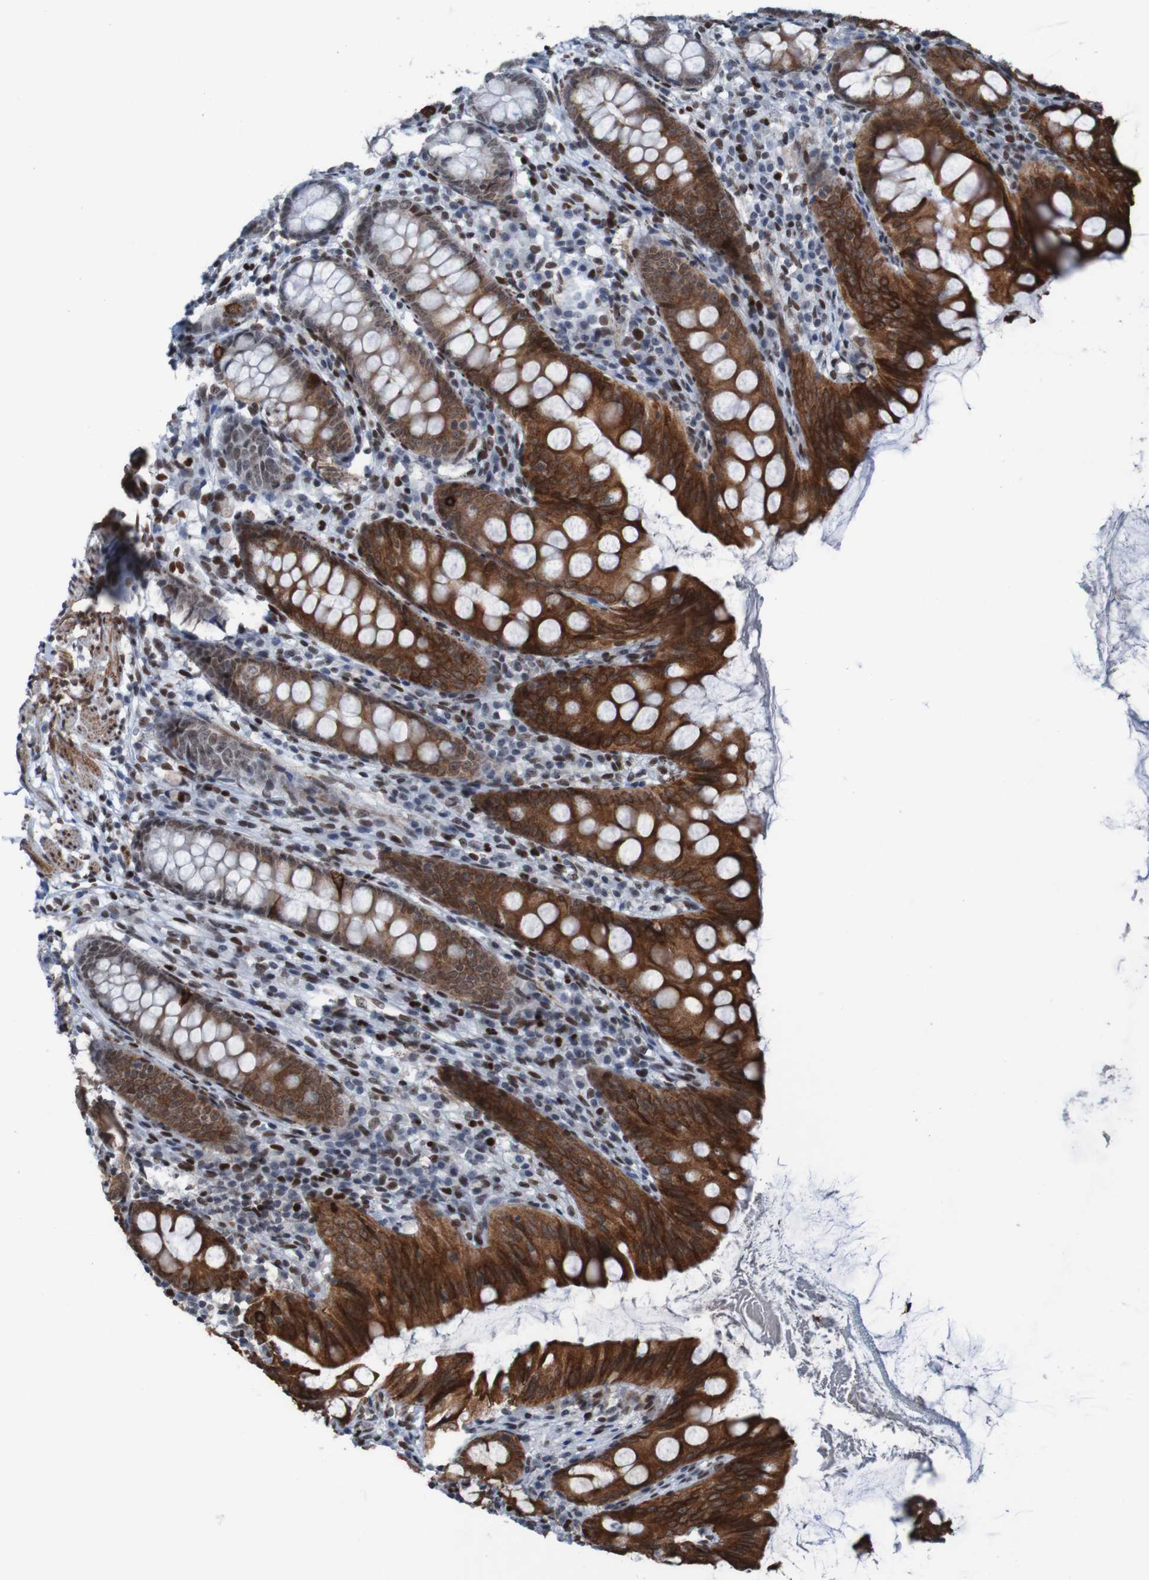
{"staining": {"intensity": "strong", "quantity": ">75%", "location": "cytoplasmic/membranous,nuclear"}, "tissue": "appendix", "cell_type": "Glandular cells", "image_type": "normal", "snomed": [{"axis": "morphology", "description": "Normal tissue, NOS"}, {"axis": "topography", "description": "Appendix"}], "caption": "Immunohistochemical staining of normal appendix demonstrates strong cytoplasmic/membranous,nuclear protein positivity in about >75% of glandular cells. (DAB IHC with brightfield microscopy, high magnification).", "gene": "PHF2", "patient": {"sex": "female", "age": 77}}